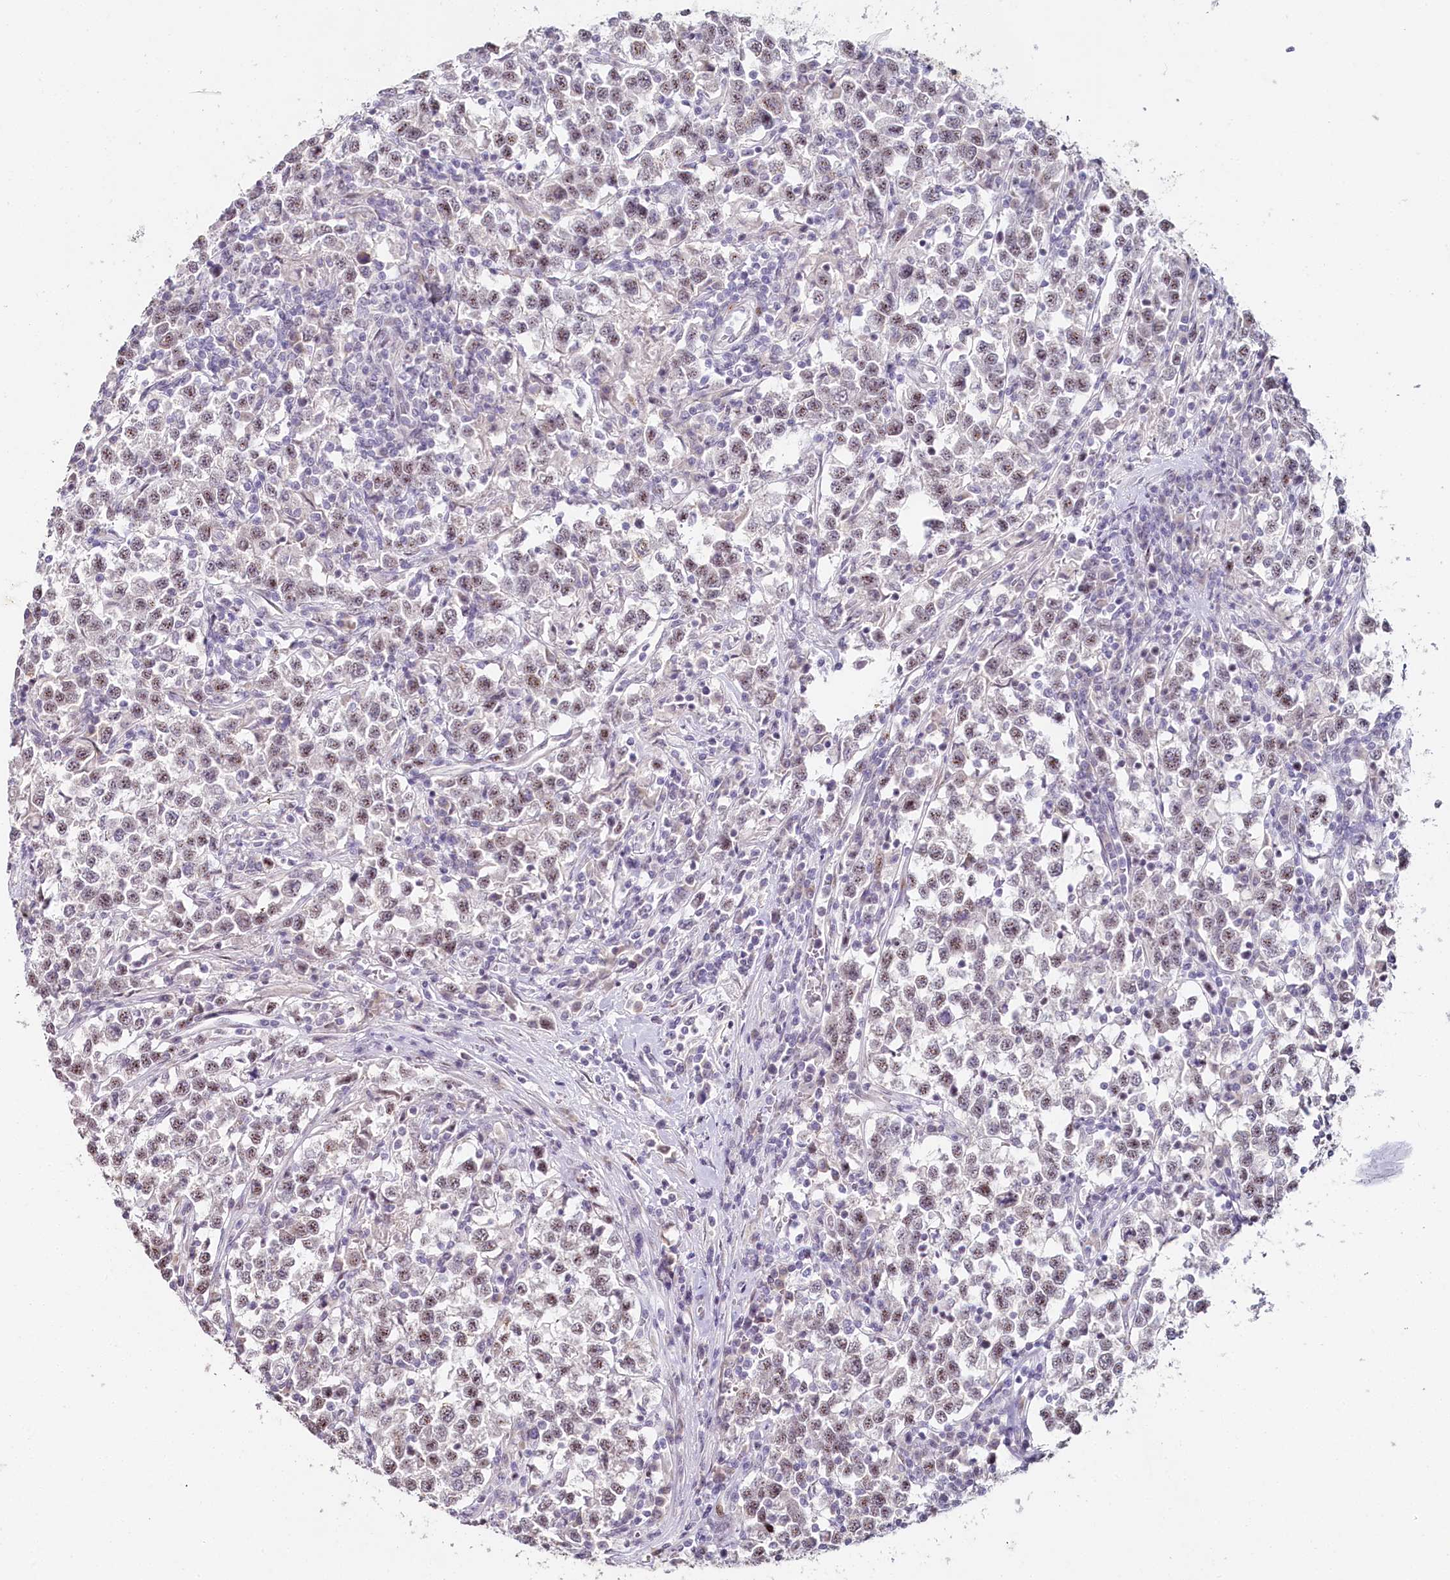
{"staining": {"intensity": "weak", "quantity": ">75%", "location": "nuclear"}, "tissue": "testis cancer", "cell_type": "Tumor cells", "image_type": "cancer", "snomed": [{"axis": "morphology", "description": "Normal tissue, NOS"}, {"axis": "morphology", "description": "Seminoma, NOS"}, {"axis": "topography", "description": "Testis"}], "caption": "Human testis cancer (seminoma) stained with a brown dye shows weak nuclear positive expression in about >75% of tumor cells.", "gene": "HPD", "patient": {"sex": "male", "age": 43}}